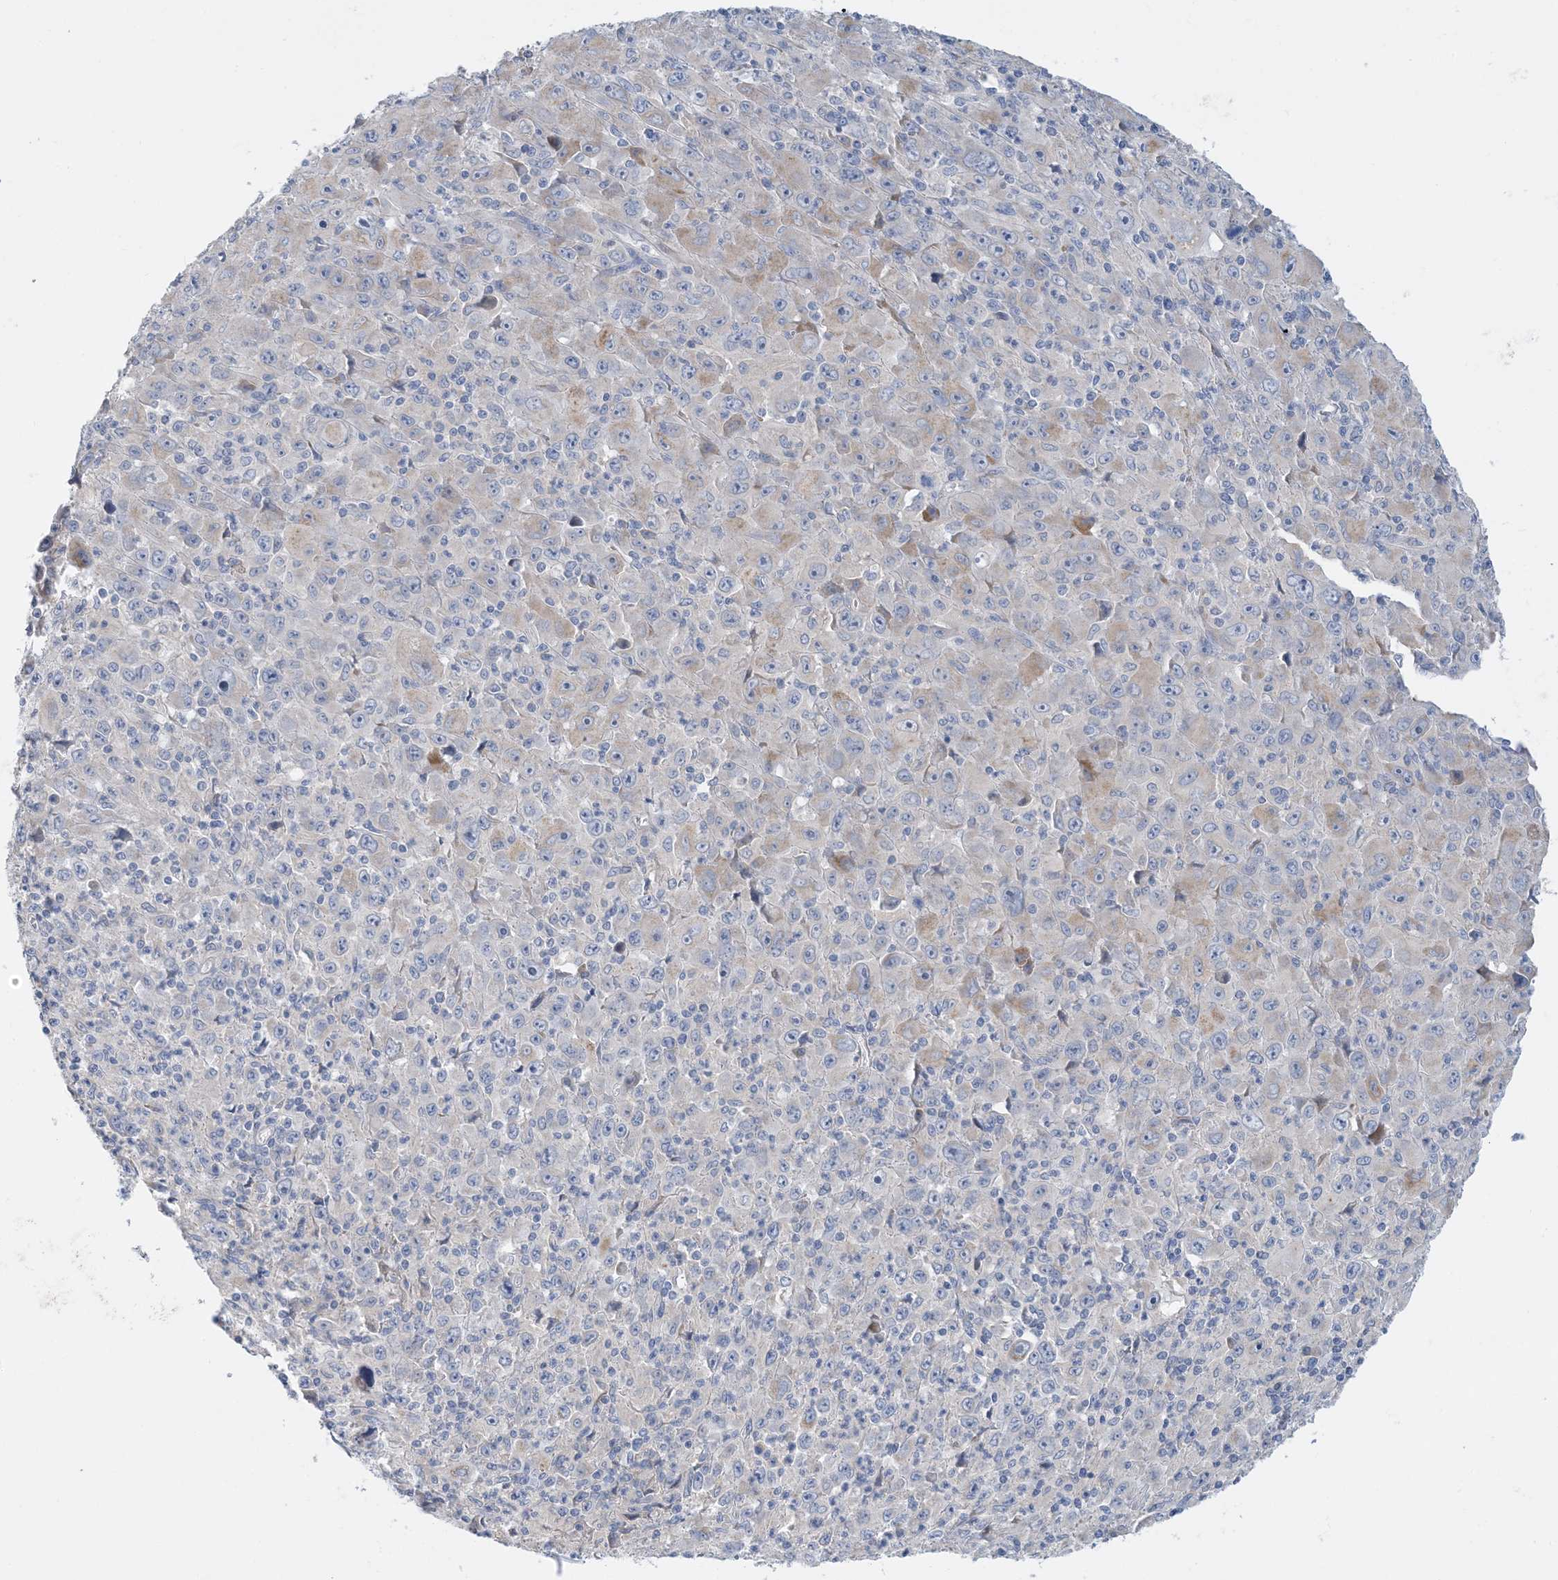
{"staining": {"intensity": "negative", "quantity": "none", "location": "none"}, "tissue": "melanoma", "cell_type": "Tumor cells", "image_type": "cancer", "snomed": [{"axis": "morphology", "description": "Malignant melanoma, Metastatic site"}, {"axis": "topography", "description": "Skin"}], "caption": "The photomicrograph reveals no significant staining in tumor cells of melanoma.", "gene": "ZCCHC18", "patient": {"sex": "female", "age": 56}}